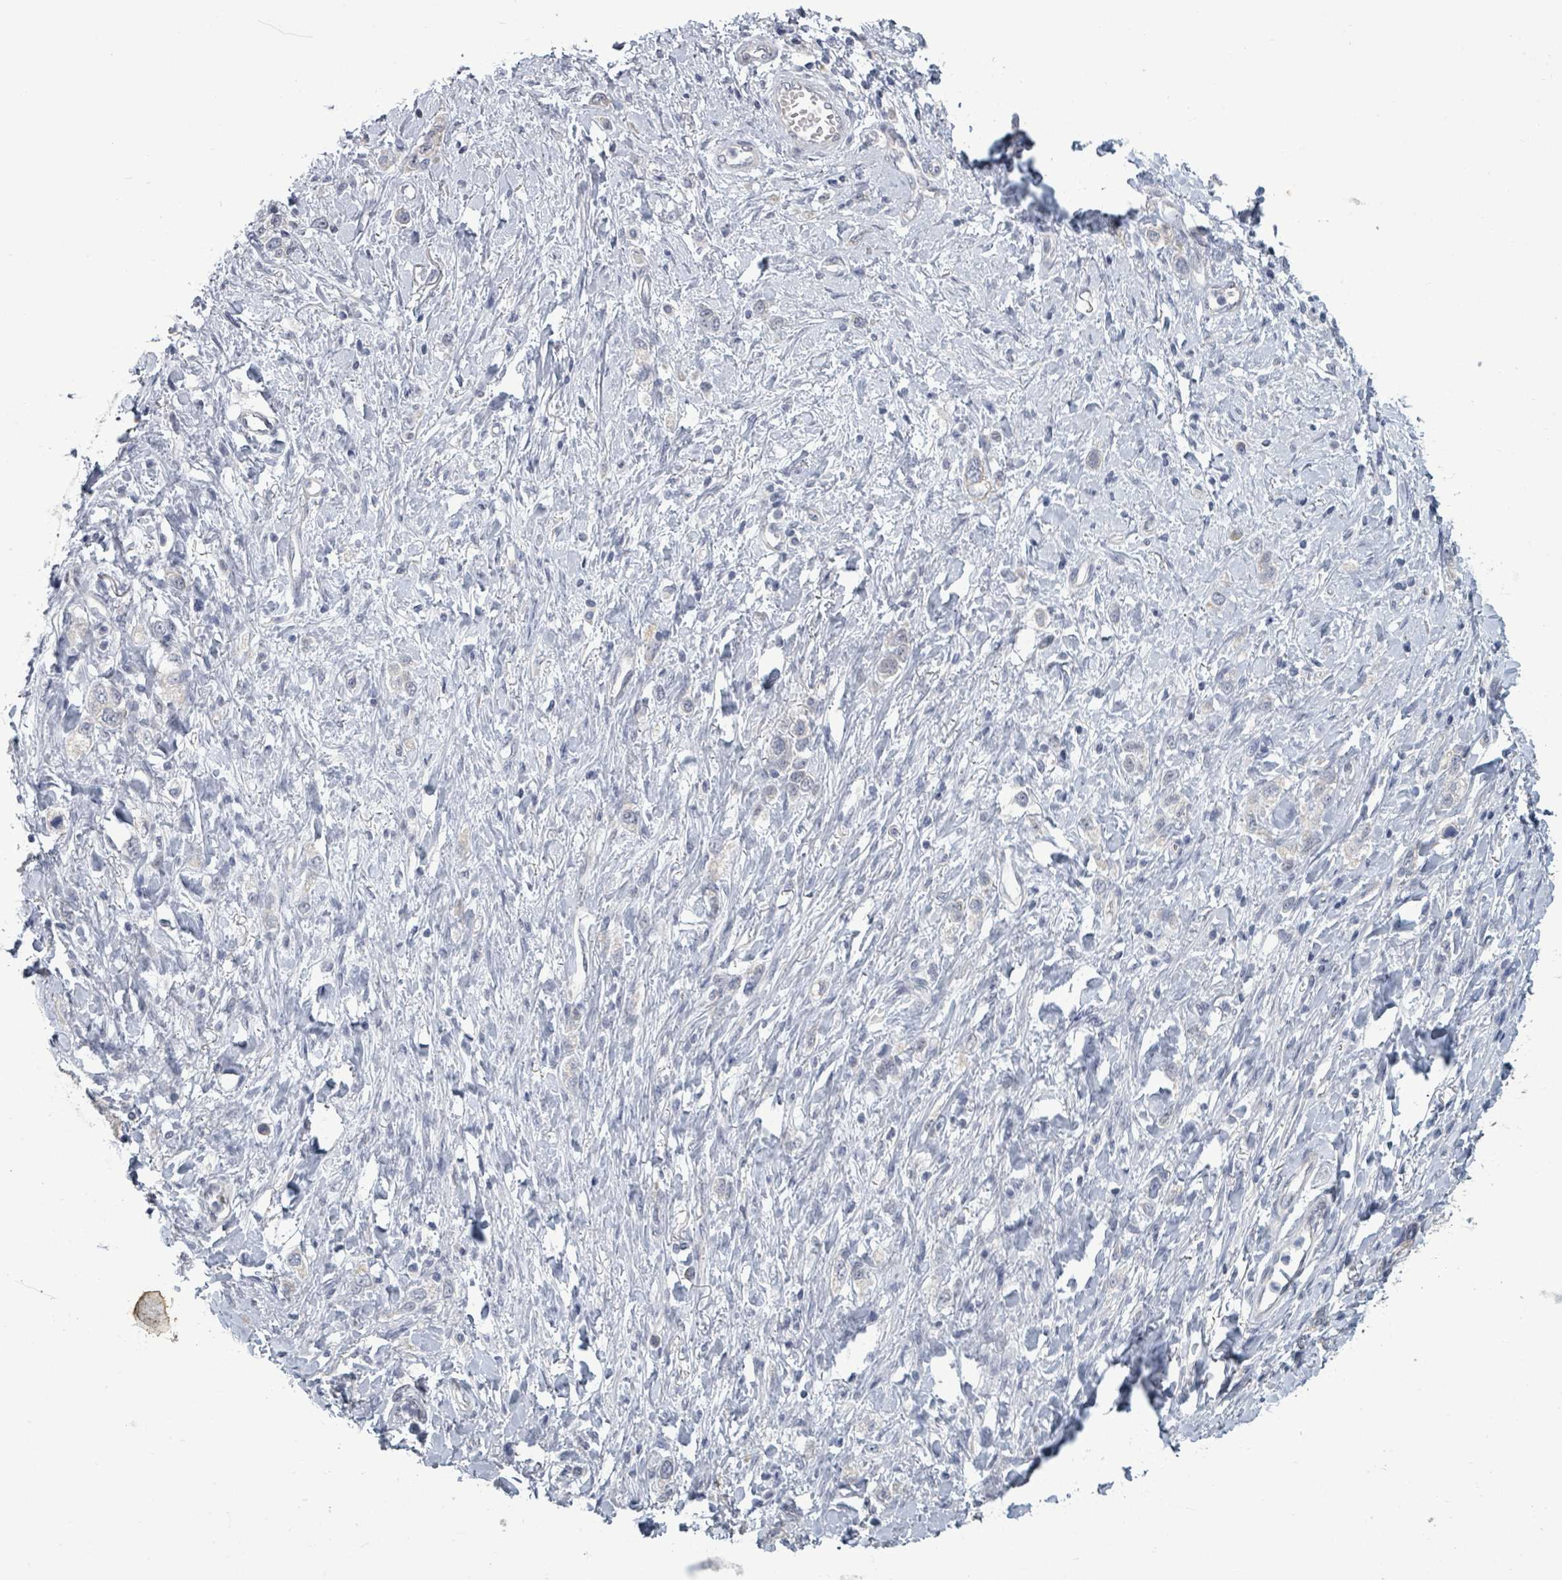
{"staining": {"intensity": "negative", "quantity": "none", "location": "none"}, "tissue": "stomach cancer", "cell_type": "Tumor cells", "image_type": "cancer", "snomed": [{"axis": "morphology", "description": "Adenocarcinoma, NOS"}, {"axis": "topography", "description": "Stomach"}], "caption": "Immunohistochemistry (IHC) photomicrograph of neoplastic tissue: human stomach adenocarcinoma stained with DAB demonstrates no significant protein positivity in tumor cells.", "gene": "ASB12", "patient": {"sex": "female", "age": 65}}